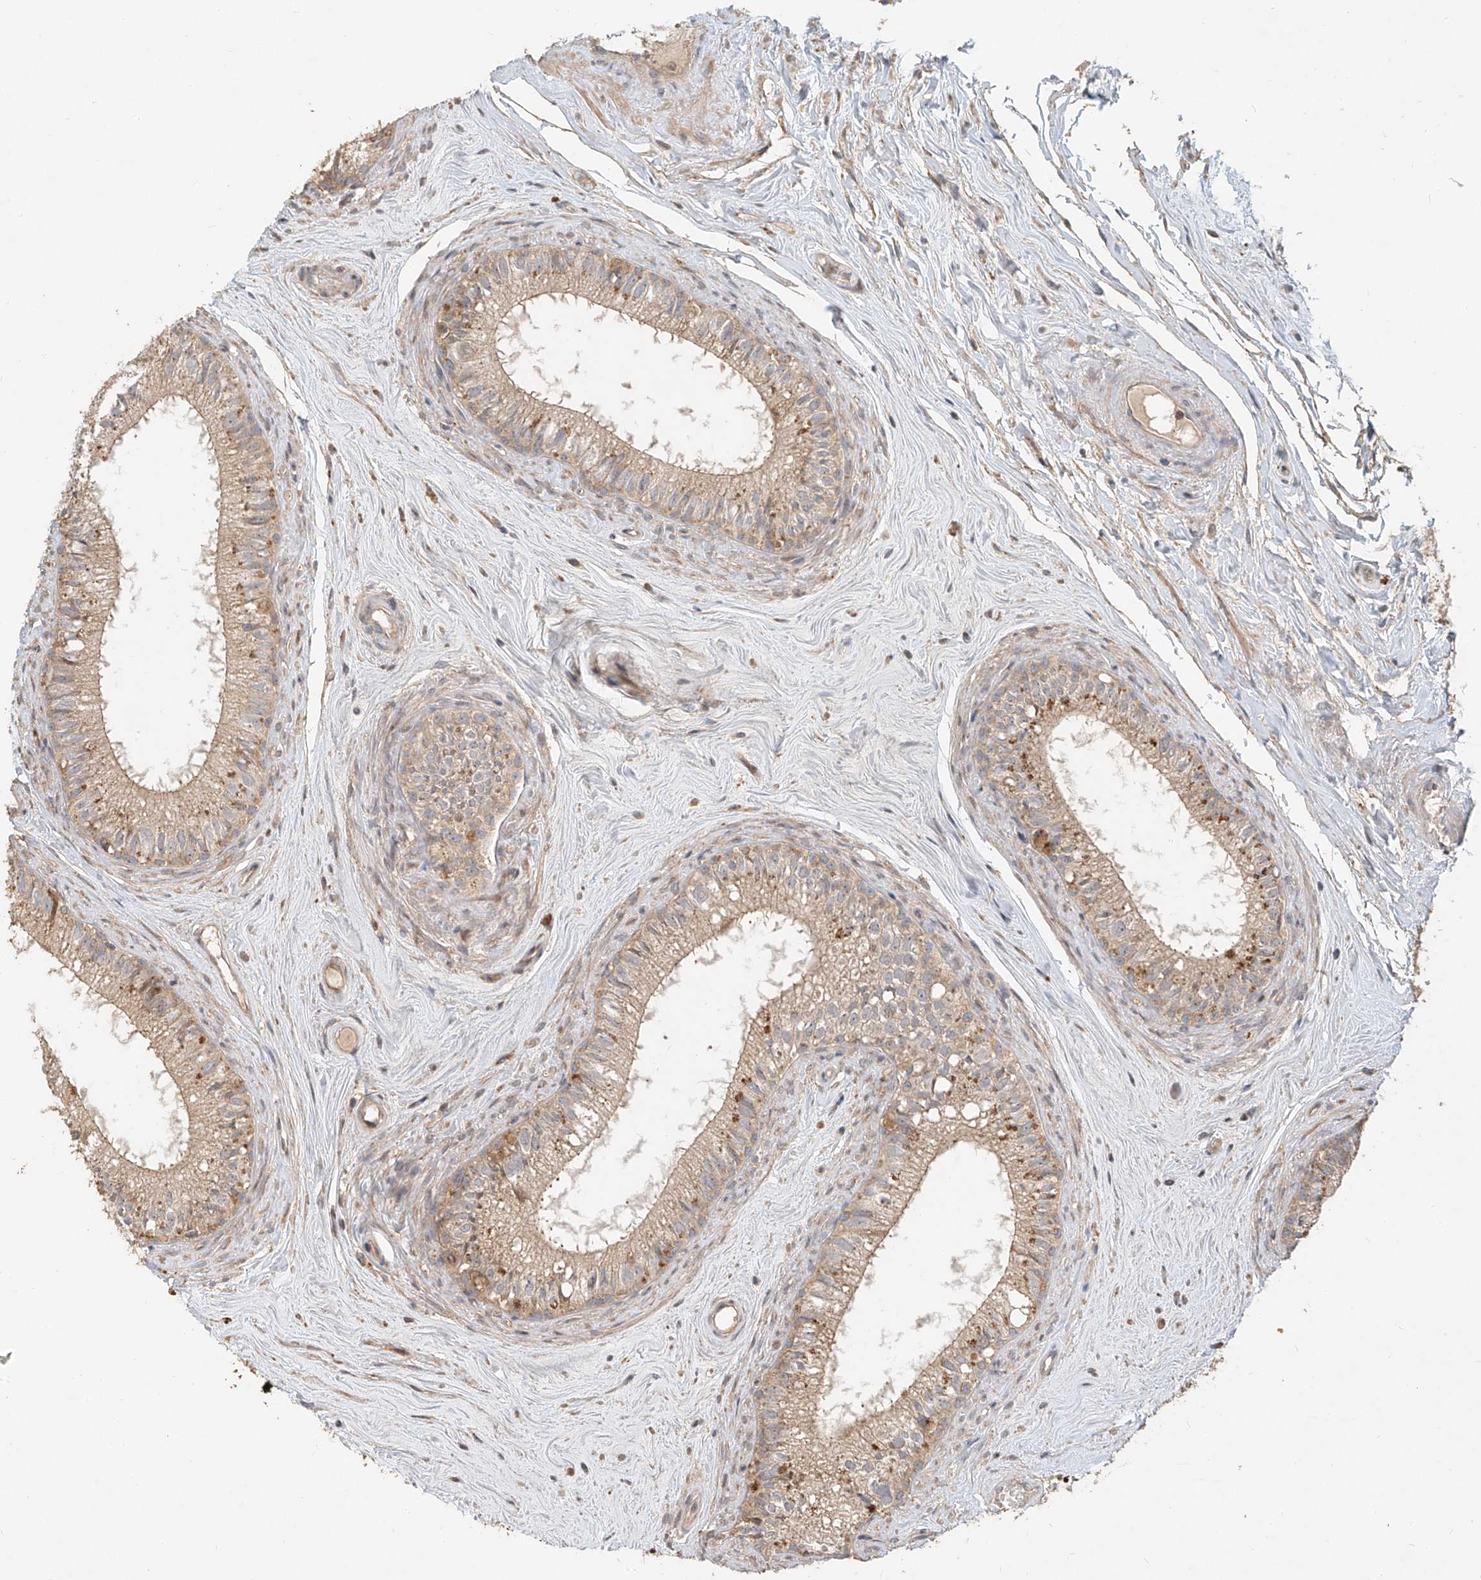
{"staining": {"intensity": "weak", "quantity": ">75%", "location": "cytoplasmic/membranous"}, "tissue": "epididymis", "cell_type": "Glandular cells", "image_type": "normal", "snomed": [{"axis": "morphology", "description": "Normal tissue, NOS"}, {"axis": "topography", "description": "Epididymis"}], "caption": "IHC staining of benign epididymis, which exhibits low levels of weak cytoplasmic/membranous expression in approximately >75% of glandular cells indicating weak cytoplasmic/membranous protein positivity. The staining was performed using DAB (brown) for protein detection and nuclei were counterstained in hematoxylin (blue).", "gene": "TMEM61", "patient": {"sex": "male", "age": 71}}